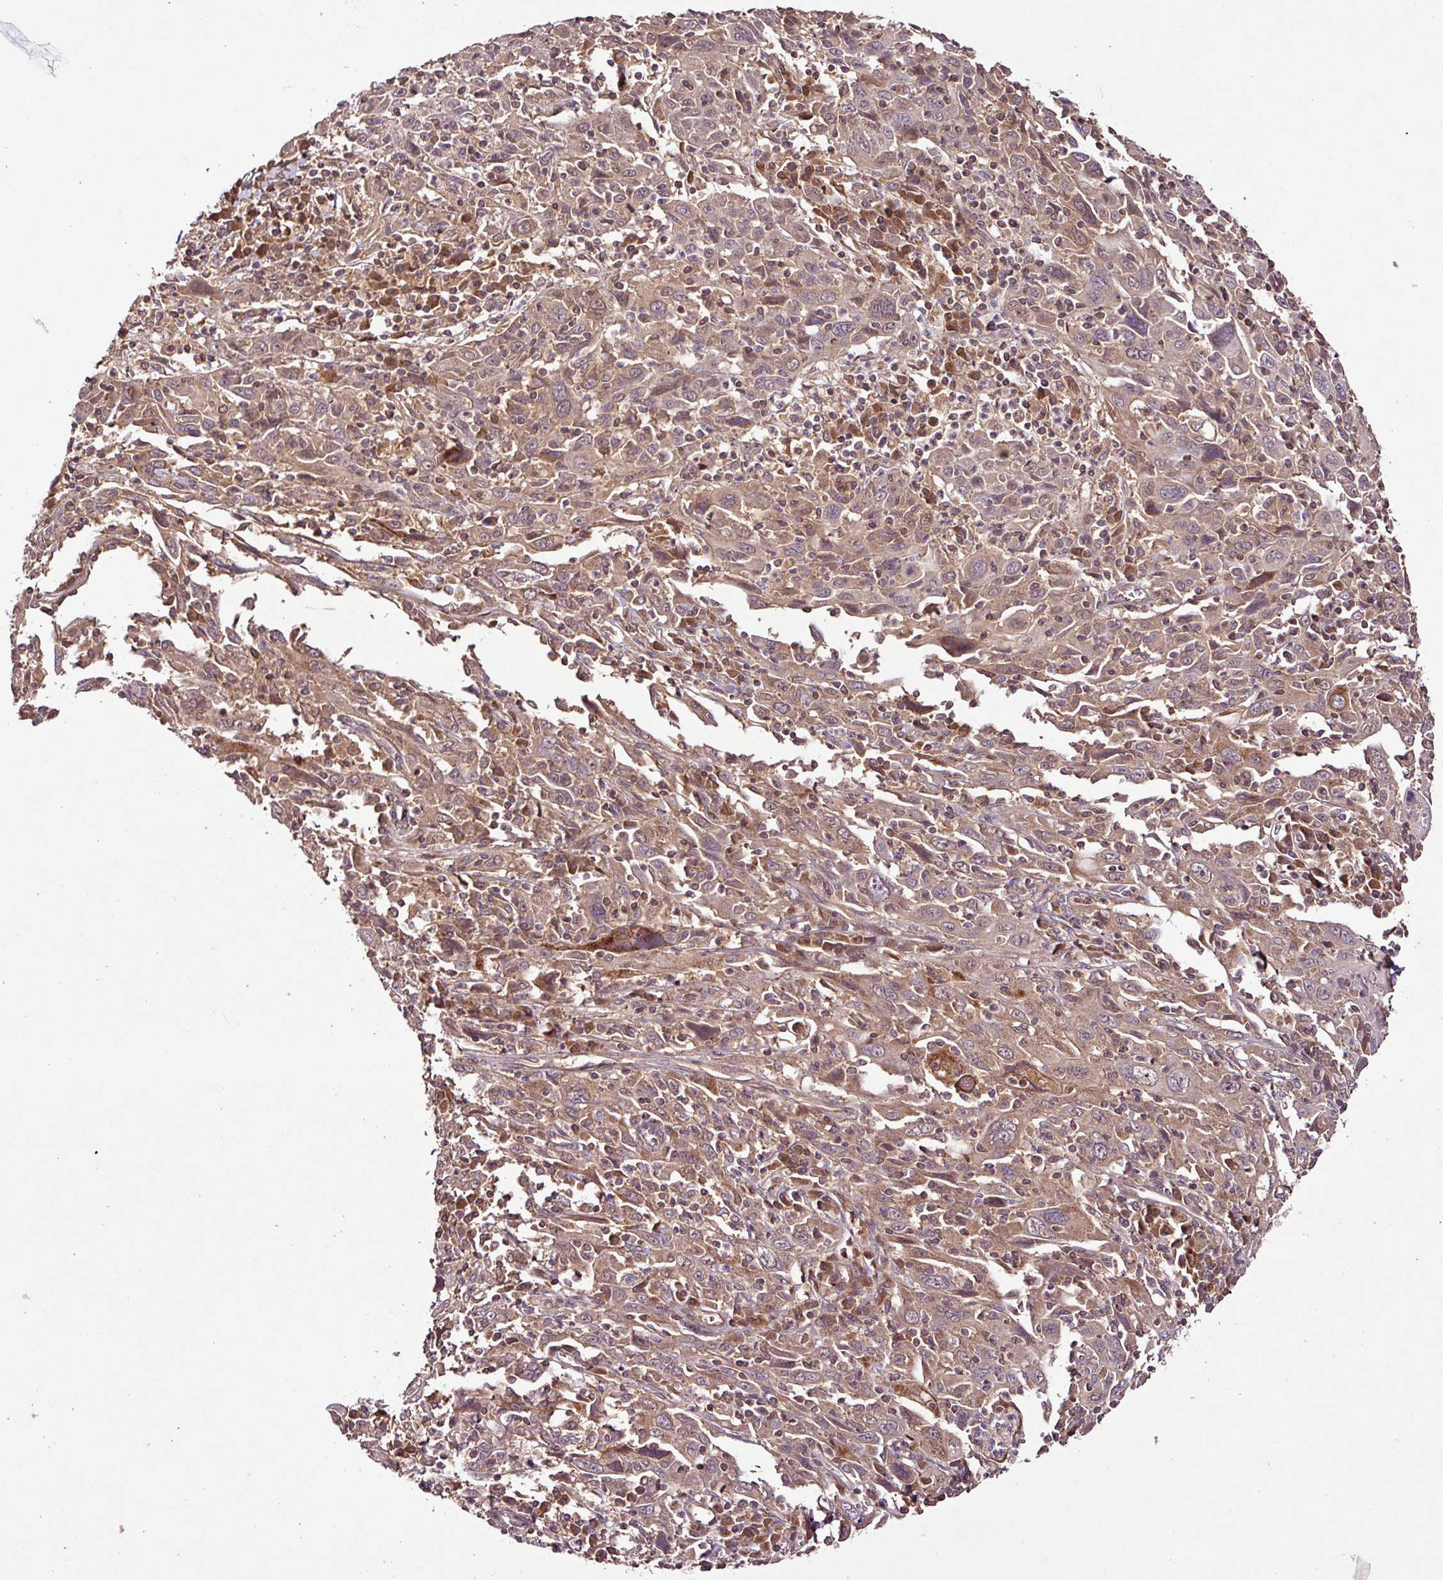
{"staining": {"intensity": "weak", "quantity": ">75%", "location": "cytoplasmic/membranous,nuclear"}, "tissue": "cervical cancer", "cell_type": "Tumor cells", "image_type": "cancer", "snomed": [{"axis": "morphology", "description": "Squamous cell carcinoma, NOS"}, {"axis": "topography", "description": "Cervix"}], "caption": "Weak cytoplasmic/membranous and nuclear expression is appreciated in approximately >75% of tumor cells in cervical cancer (squamous cell carcinoma).", "gene": "FAIM", "patient": {"sex": "female", "age": 46}}